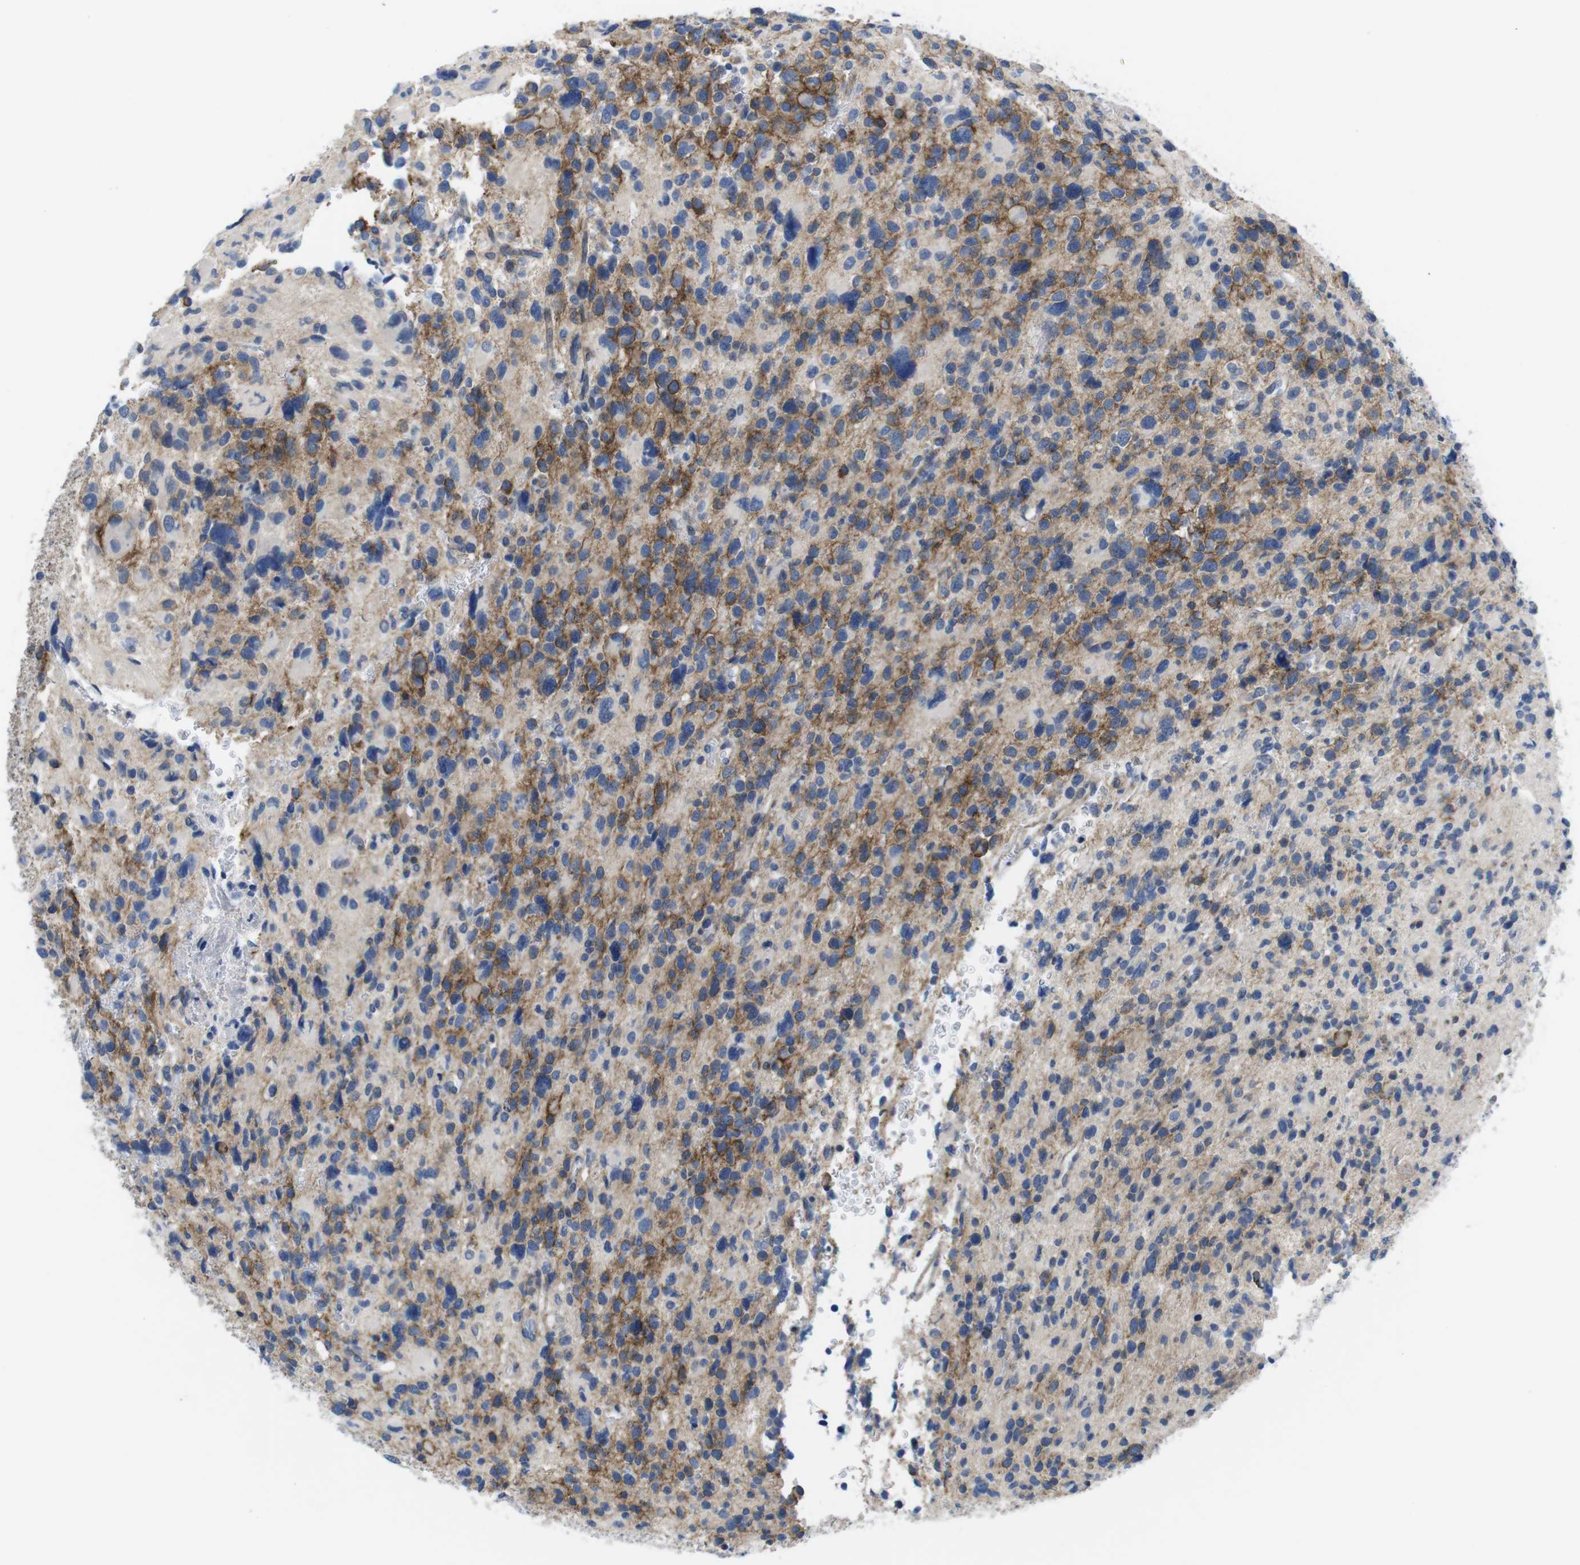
{"staining": {"intensity": "moderate", "quantity": "25%-75%", "location": "cytoplasmic/membranous"}, "tissue": "glioma", "cell_type": "Tumor cells", "image_type": "cancer", "snomed": [{"axis": "morphology", "description": "Glioma, malignant, High grade"}, {"axis": "topography", "description": "Brain"}], "caption": "A histopathology image of high-grade glioma (malignant) stained for a protein displays moderate cytoplasmic/membranous brown staining in tumor cells.", "gene": "SCRIB", "patient": {"sex": "male", "age": 48}}